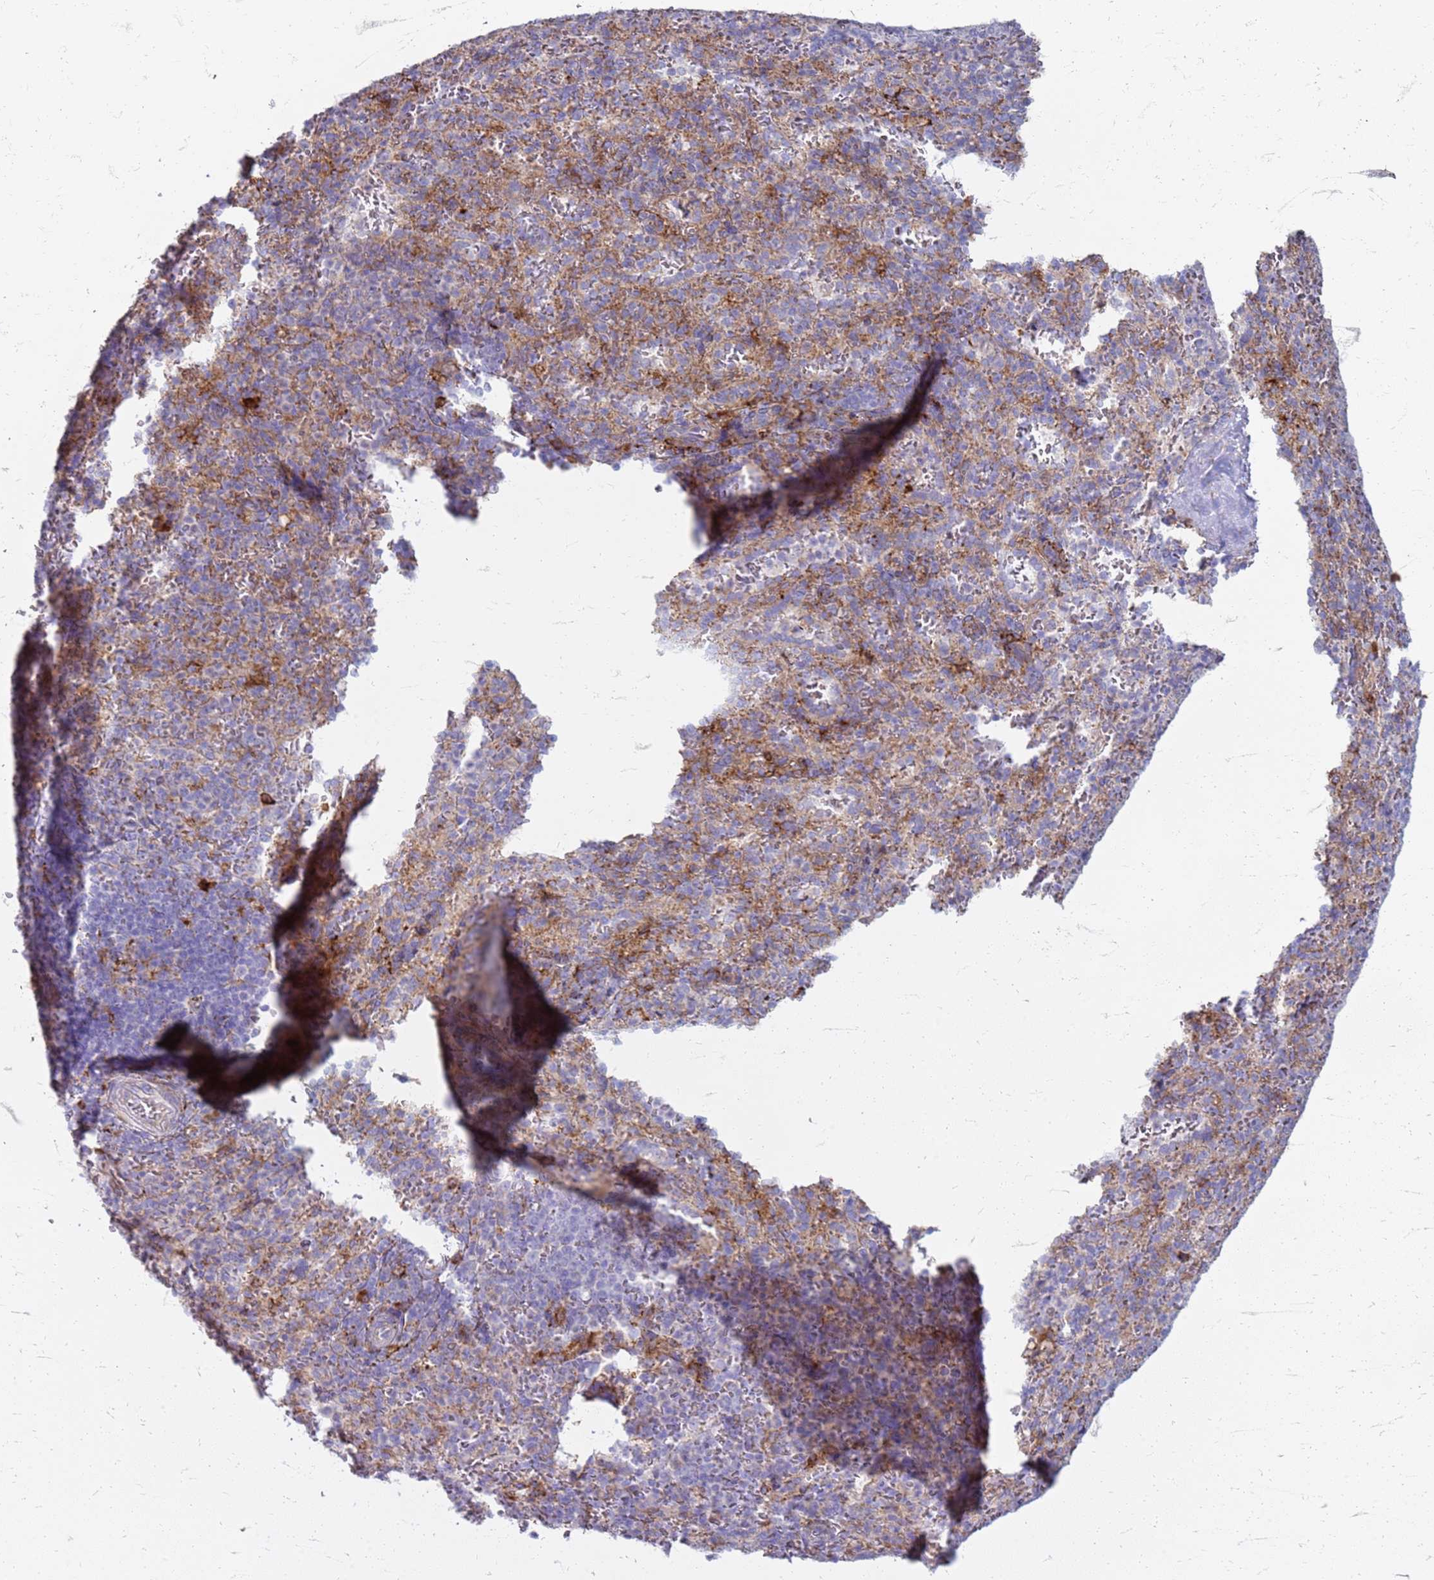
{"staining": {"intensity": "negative", "quantity": "none", "location": "none"}, "tissue": "spleen", "cell_type": "Cells in red pulp", "image_type": "normal", "snomed": [{"axis": "morphology", "description": "Normal tissue, NOS"}, {"axis": "topography", "description": "Spleen"}], "caption": "Cells in red pulp show no significant protein staining in normal spleen. (DAB immunohistochemistry (IHC) visualized using brightfield microscopy, high magnification).", "gene": "PDK3", "patient": {"sex": "female", "age": 21}}